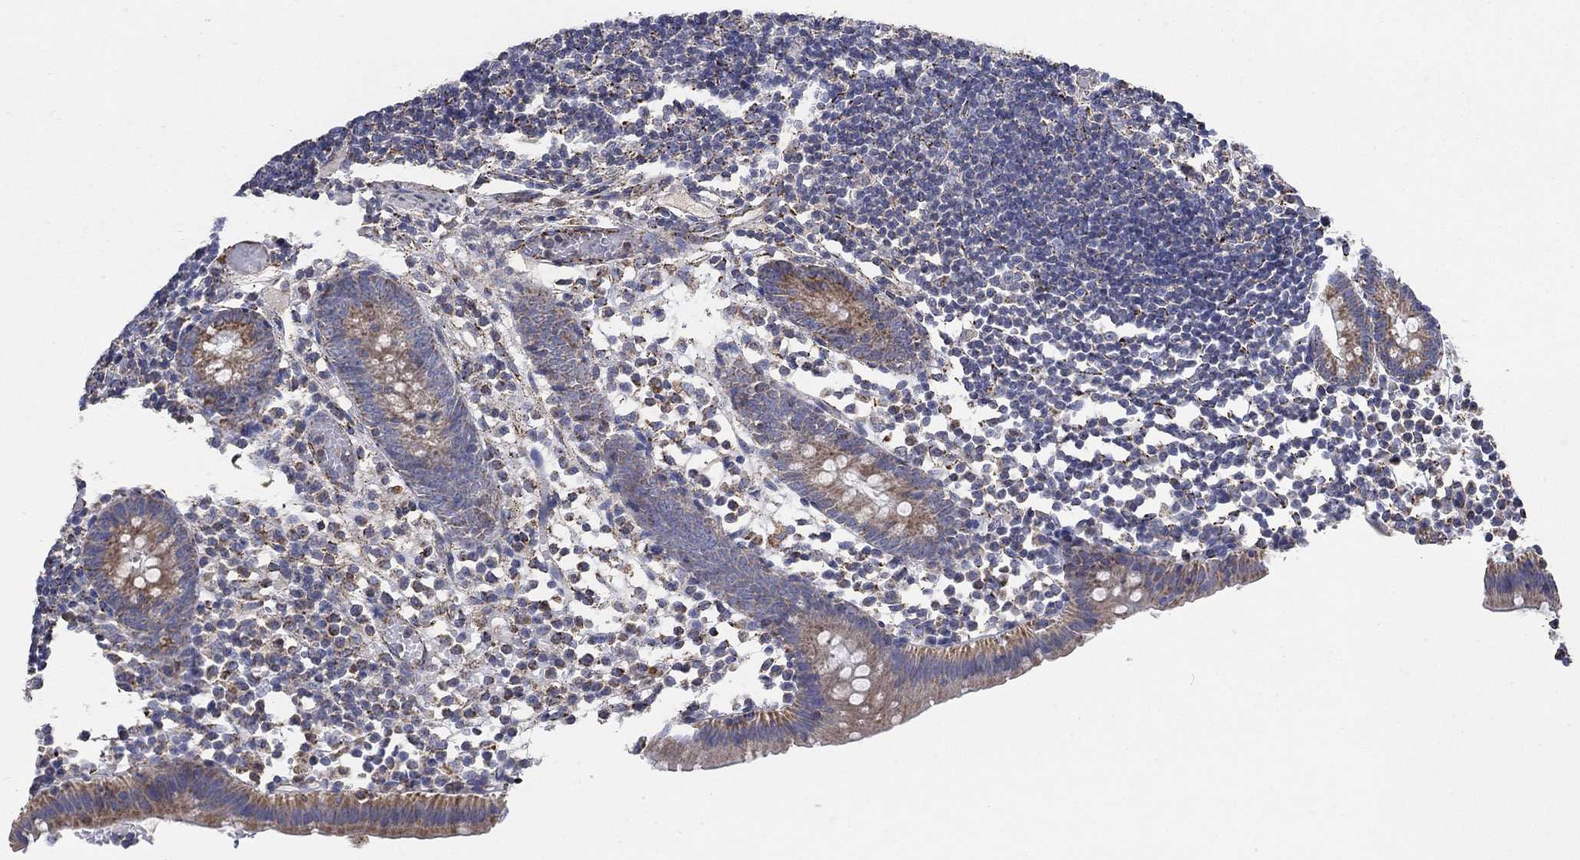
{"staining": {"intensity": "moderate", "quantity": ">75%", "location": "cytoplasmic/membranous"}, "tissue": "appendix", "cell_type": "Glandular cells", "image_type": "normal", "snomed": [{"axis": "morphology", "description": "Normal tissue, NOS"}, {"axis": "topography", "description": "Appendix"}], "caption": "DAB (3,3'-diaminobenzidine) immunohistochemical staining of normal human appendix displays moderate cytoplasmic/membranous protein expression in approximately >75% of glandular cells.", "gene": "PNPLA2", "patient": {"sex": "female", "age": 40}}